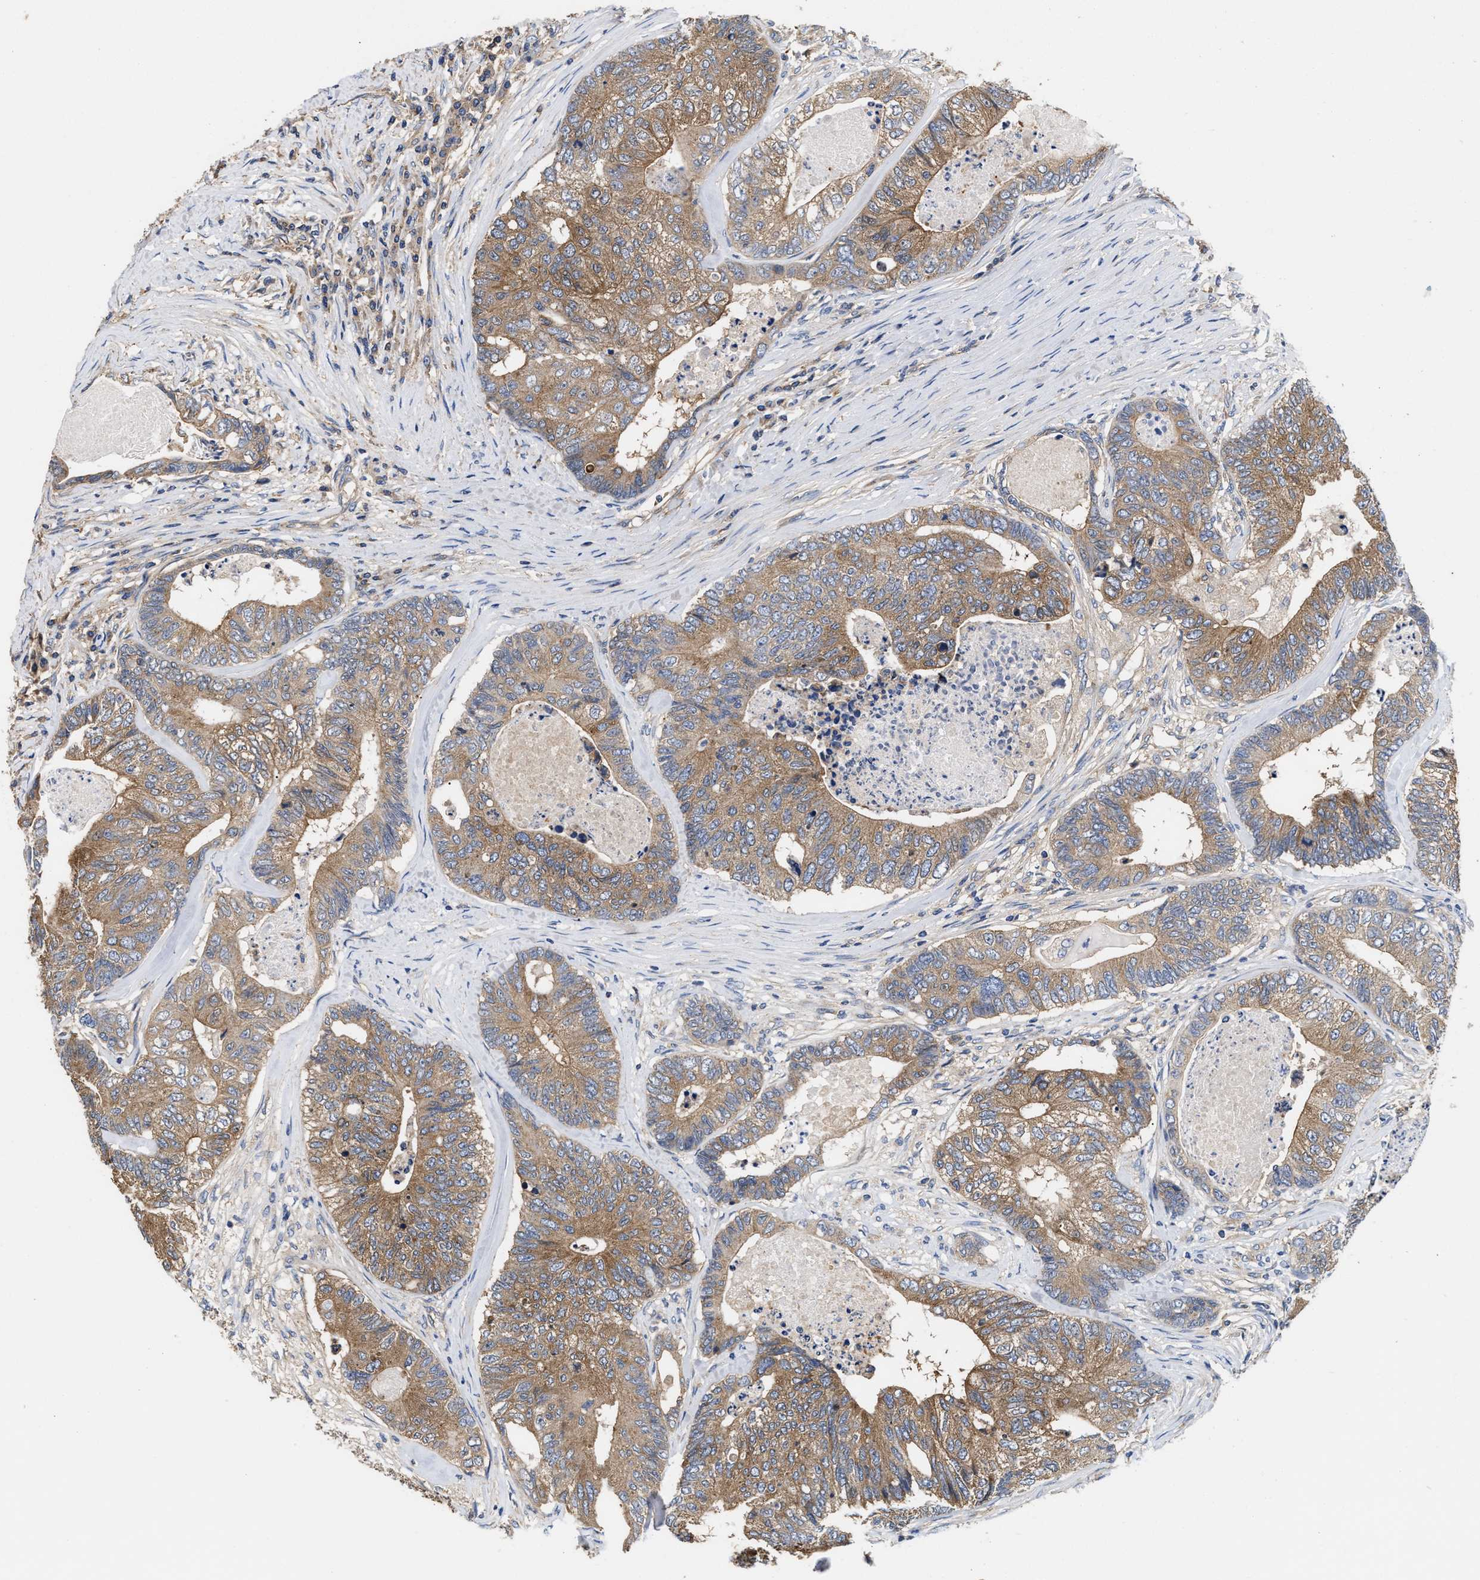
{"staining": {"intensity": "moderate", "quantity": ">75%", "location": "cytoplasmic/membranous"}, "tissue": "colorectal cancer", "cell_type": "Tumor cells", "image_type": "cancer", "snomed": [{"axis": "morphology", "description": "Adenocarcinoma, NOS"}, {"axis": "topography", "description": "Colon"}], "caption": "A photomicrograph of adenocarcinoma (colorectal) stained for a protein reveals moderate cytoplasmic/membranous brown staining in tumor cells.", "gene": "KLB", "patient": {"sex": "female", "age": 67}}